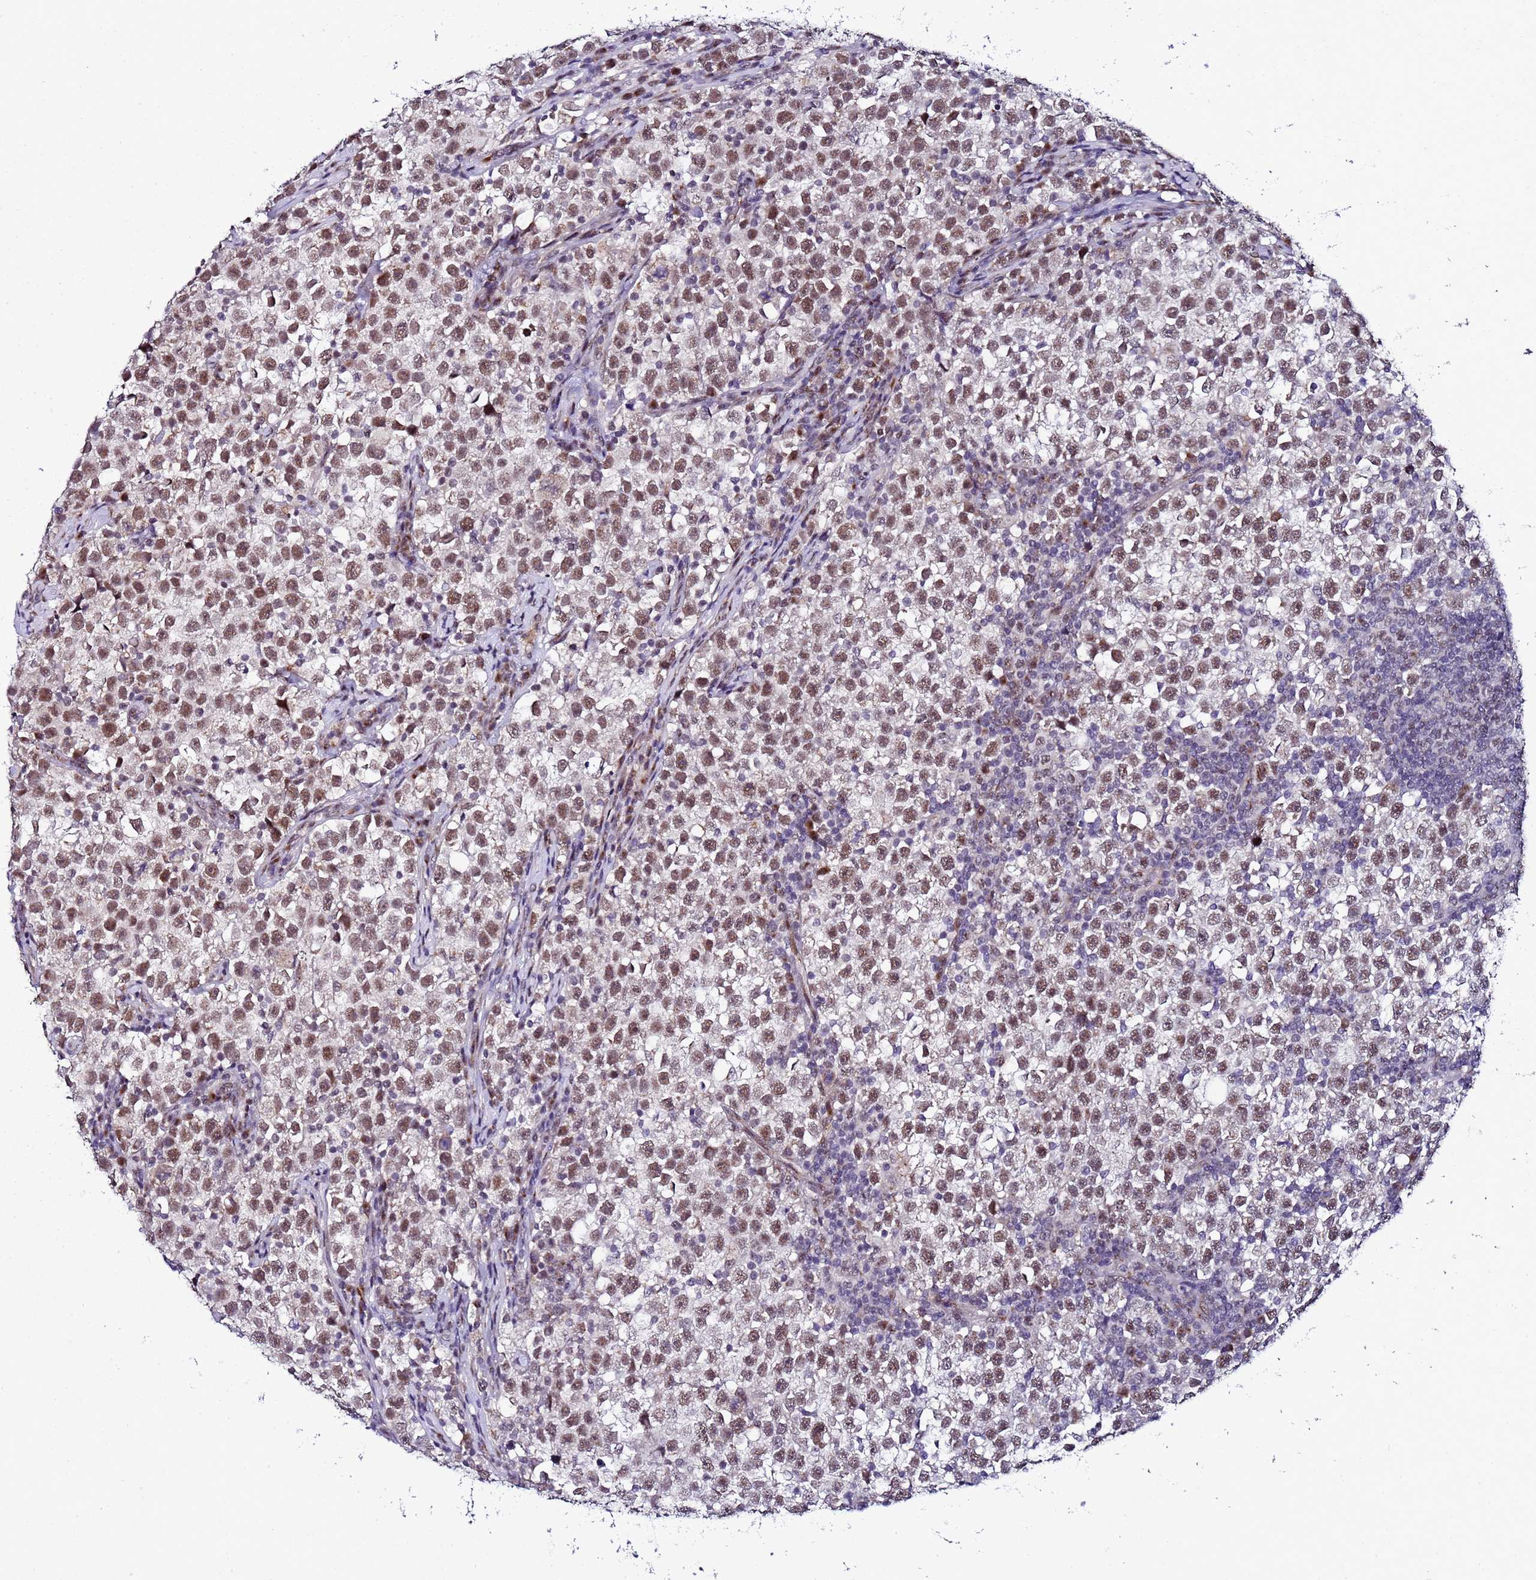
{"staining": {"intensity": "moderate", "quantity": ">75%", "location": "nuclear"}, "tissue": "testis cancer", "cell_type": "Tumor cells", "image_type": "cancer", "snomed": [{"axis": "morphology", "description": "Normal tissue, NOS"}, {"axis": "morphology", "description": "Seminoma, NOS"}, {"axis": "topography", "description": "Testis"}], "caption": "Immunohistochemical staining of testis cancer displays moderate nuclear protein staining in about >75% of tumor cells.", "gene": "C19orf47", "patient": {"sex": "male", "age": 43}}